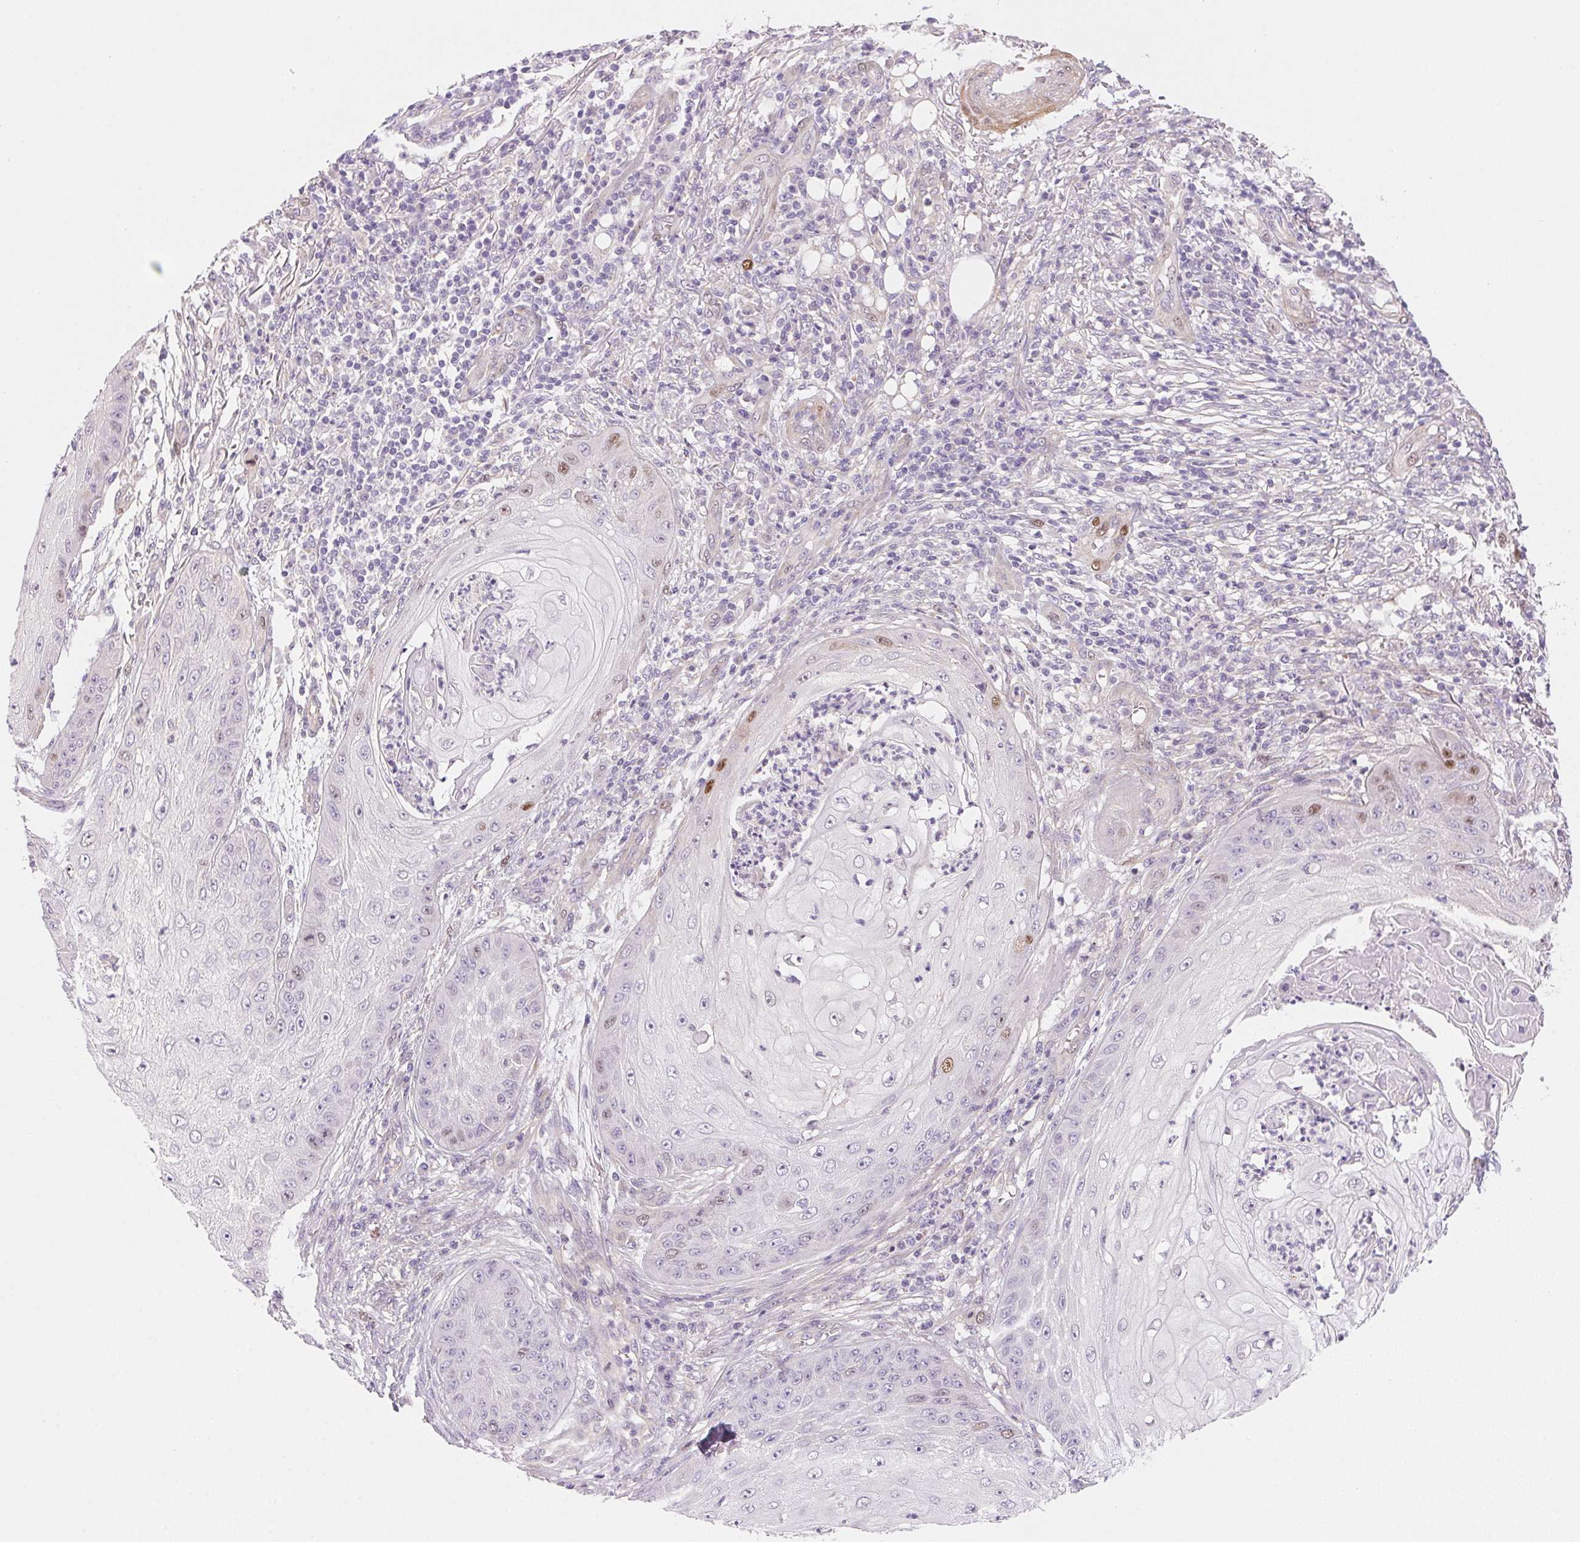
{"staining": {"intensity": "moderate", "quantity": "<25%", "location": "nuclear"}, "tissue": "skin cancer", "cell_type": "Tumor cells", "image_type": "cancer", "snomed": [{"axis": "morphology", "description": "Squamous cell carcinoma, NOS"}, {"axis": "topography", "description": "Skin"}], "caption": "Immunohistochemical staining of human skin cancer shows low levels of moderate nuclear staining in about <25% of tumor cells.", "gene": "SMTN", "patient": {"sex": "male", "age": 70}}